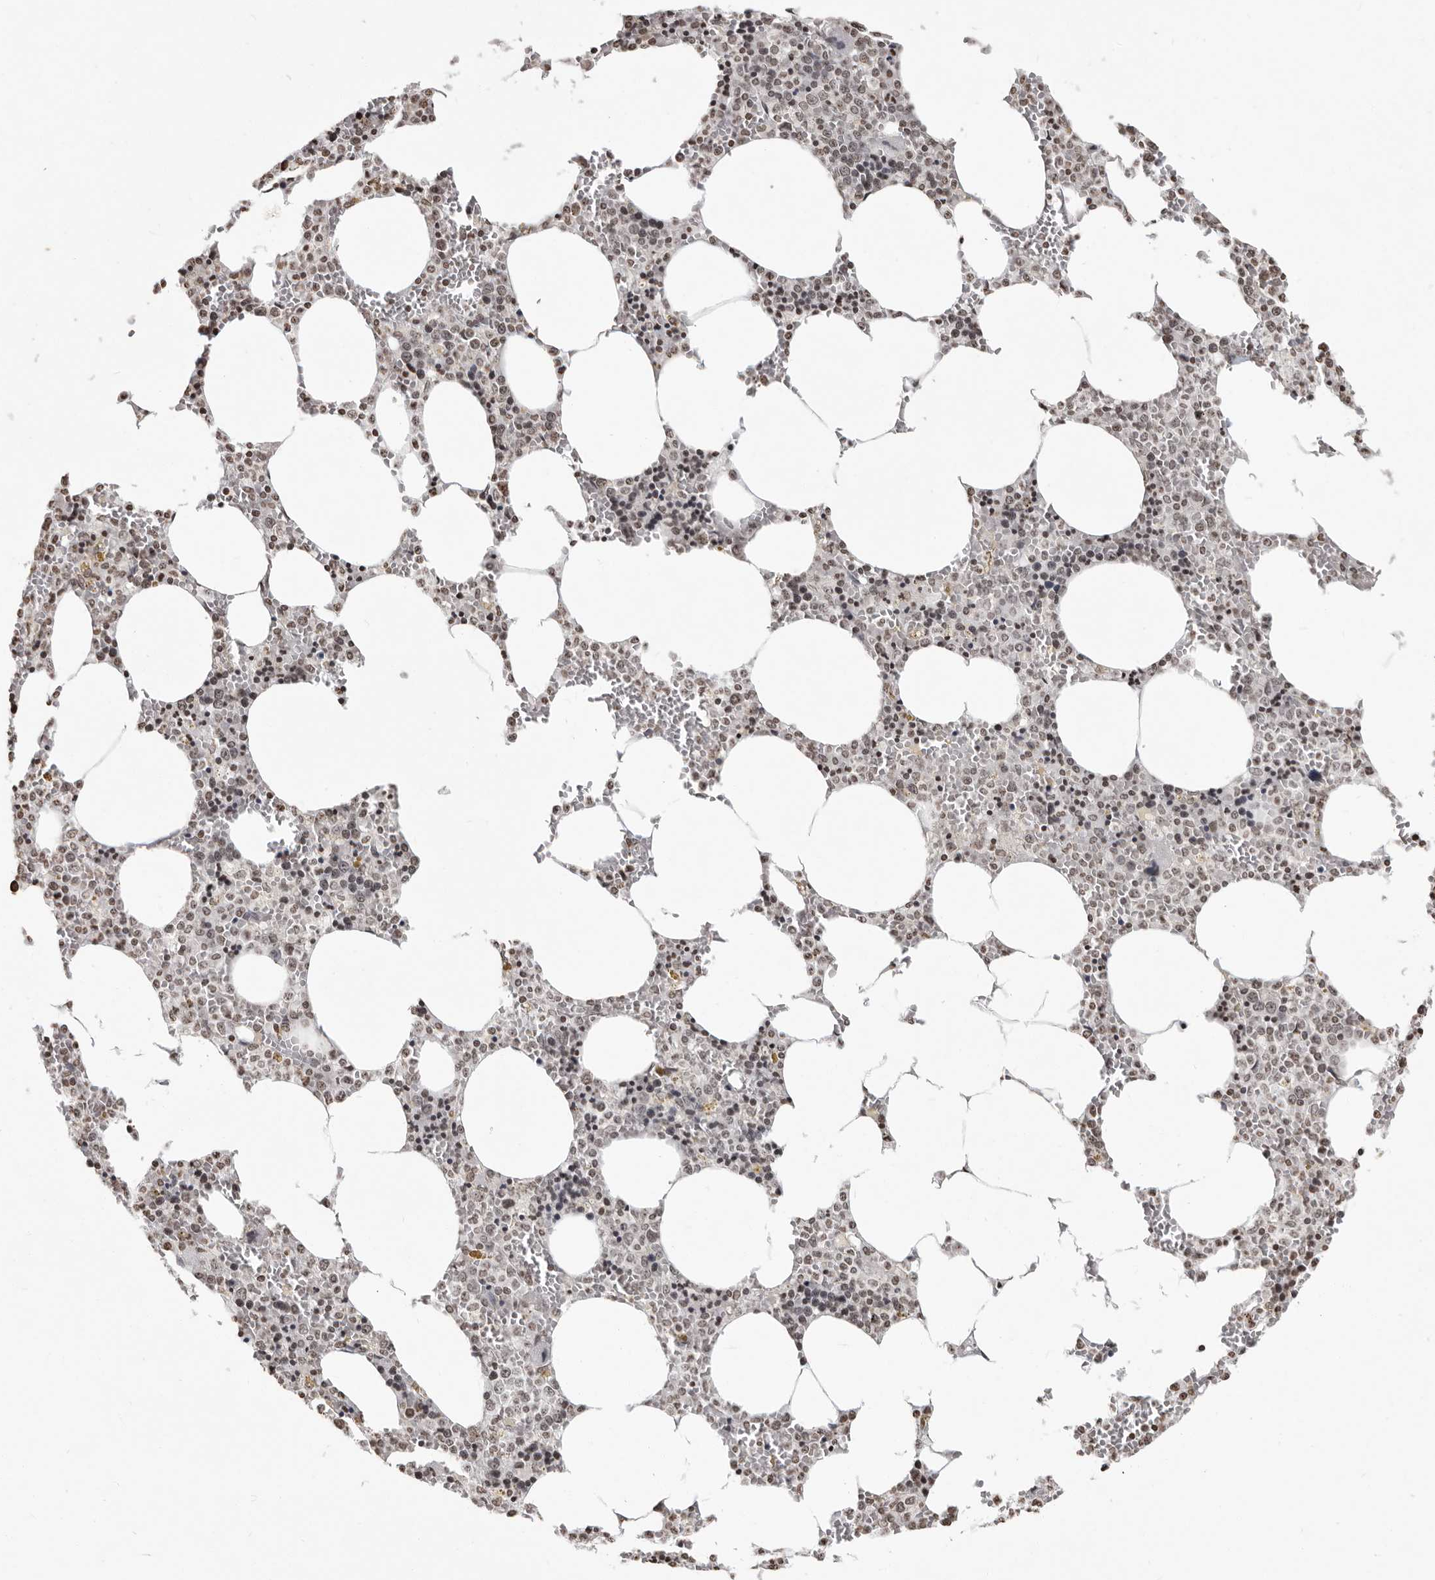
{"staining": {"intensity": "weak", "quantity": "25%-75%", "location": "nuclear"}, "tissue": "bone marrow", "cell_type": "Hematopoietic cells", "image_type": "normal", "snomed": [{"axis": "morphology", "description": "Normal tissue, NOS"}, {"axis": "topography", "description": "Bone marrow"}], "caption": "Immunohistochemistry (IHC) (DAB (3,3'-diaminobenzidine)) staining of unremarkable bone marrow shows weak nuclear protein expression in about 25%-75% of hematopoietic cells.", "gene": "WDR45", "patient": {"sex": "male", "age": 70}}